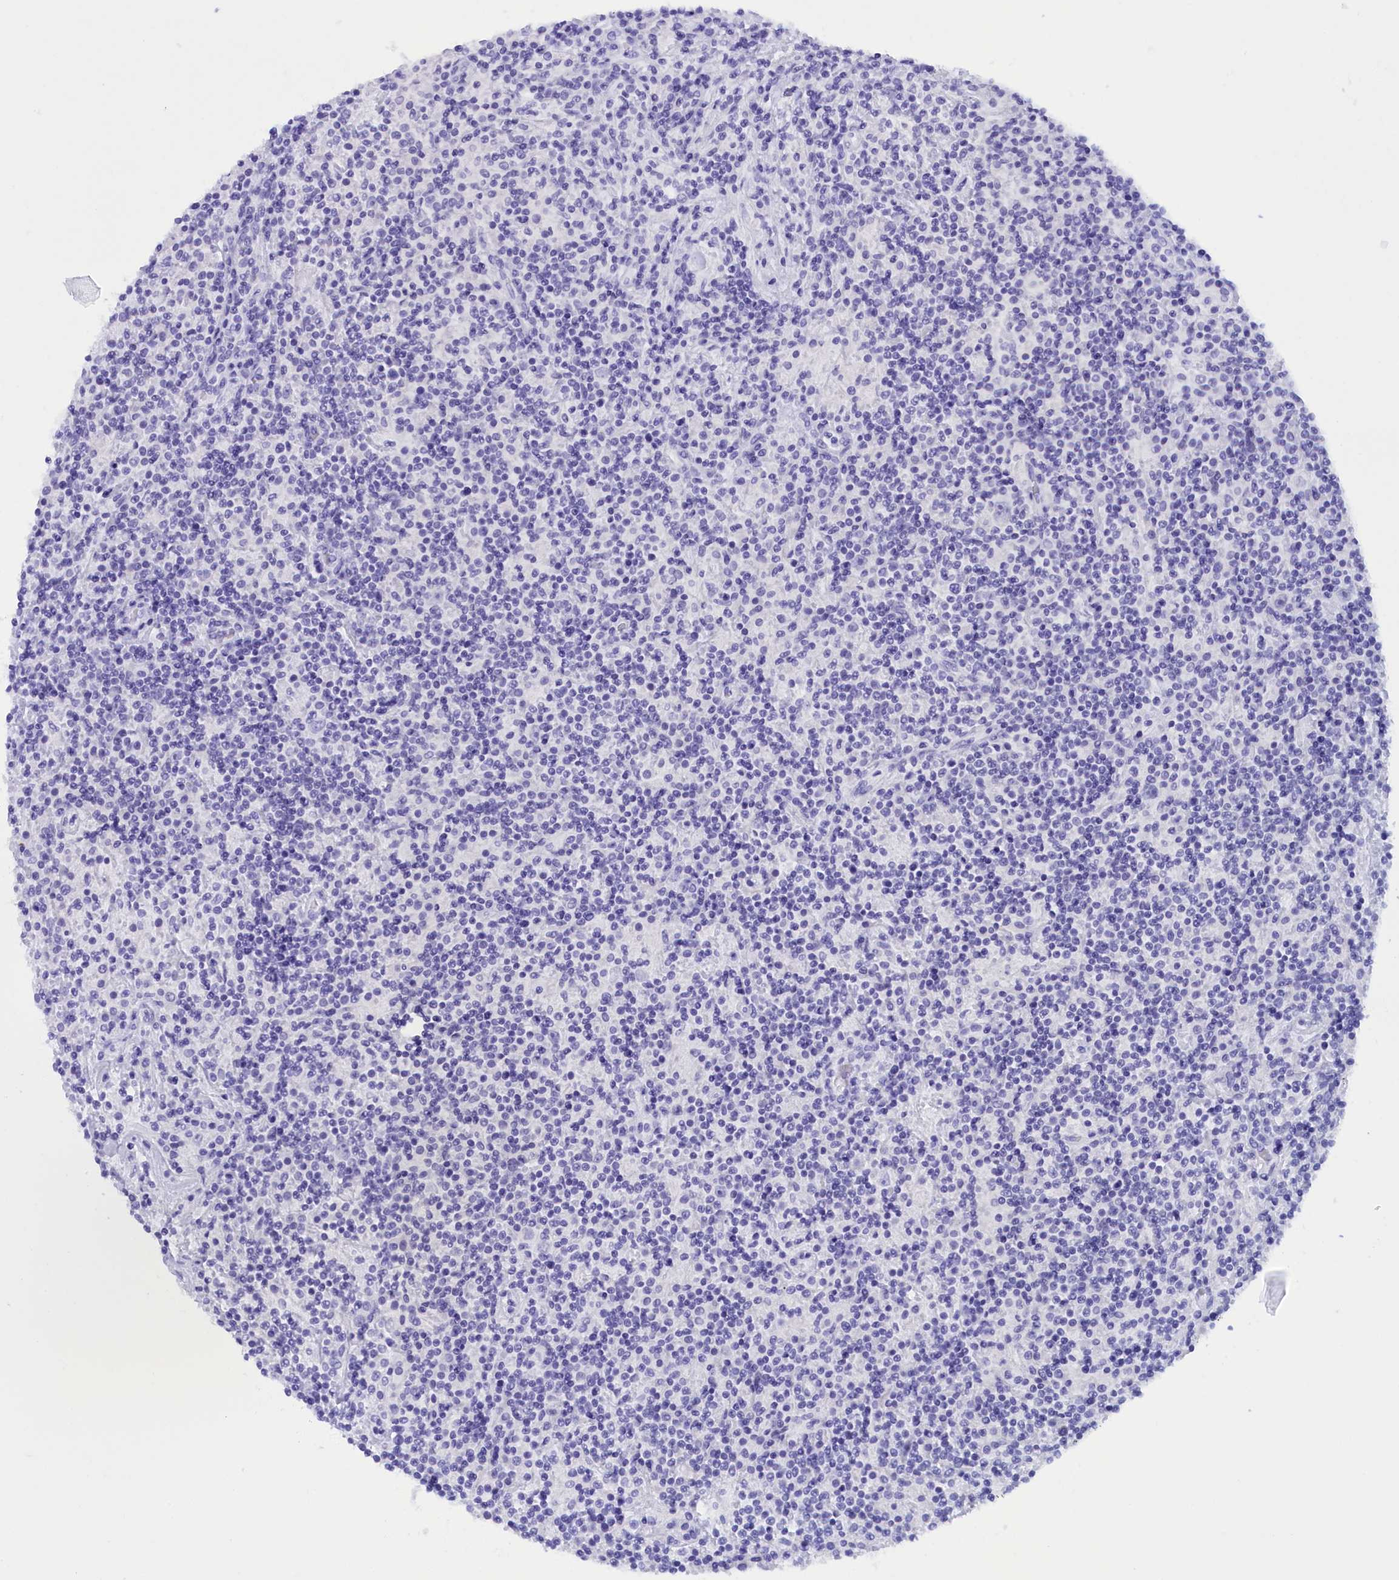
{"staining": {"intensity": "negative", "quantity": "none", "location": "none"}, "tissue": "lymphoma", "cell_type": "Tumor cells", "image_type": "cancer", "snomed": [{"axis": "morphology", "description": "Hodgkin's disease, NOS"}, {"axis": "topography", "description": "Lymph node"}], "caption": "Immunohistochemistry of human Hodgkin's disease exhibits no staining in tumor cells. (DAB immunohistochemistry (IHC) with hematoxylin counter stain).", "gene": "BRI3", "patient": {"sex": "male", "age": 70}}